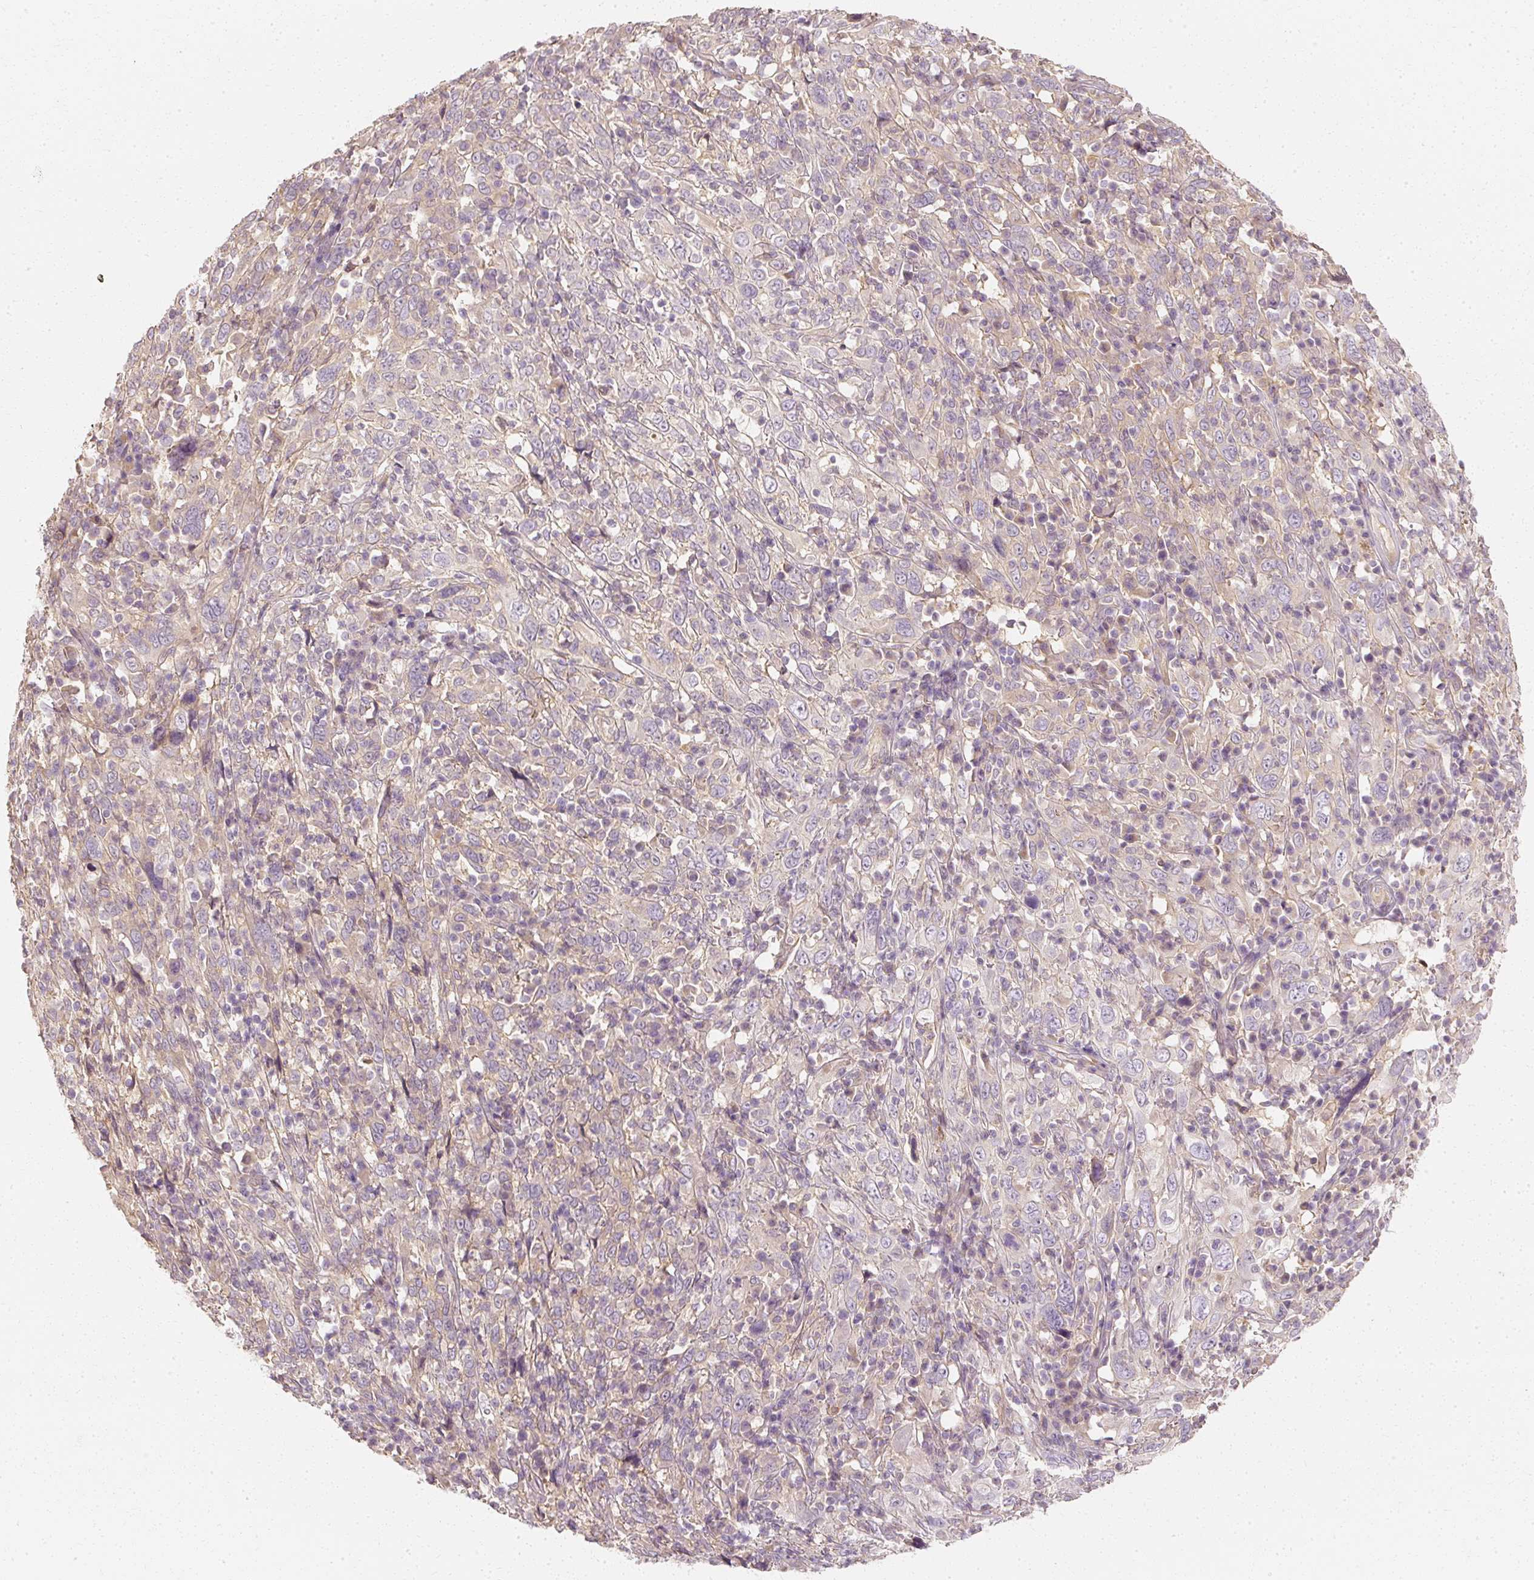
{"staining": {"intensity": "negative", "quantity": "none", "location": "none"}, "tissue": "cervical cancer", "cell_type": "Tumor cells", "image_type": "cancer", "snomed": [{"axis": "morphology", "description": "Squamous cell carcinoma, NOS"}, {"axis": "topography", "description": "Cervix"}], "caption": "Protein analysis of cervical cancer exhibits no significant expression in tumor cells. Nuclei are stained in blue.", "gene": "GNAQ", "patient": {"sex": "female", "age": 46}}